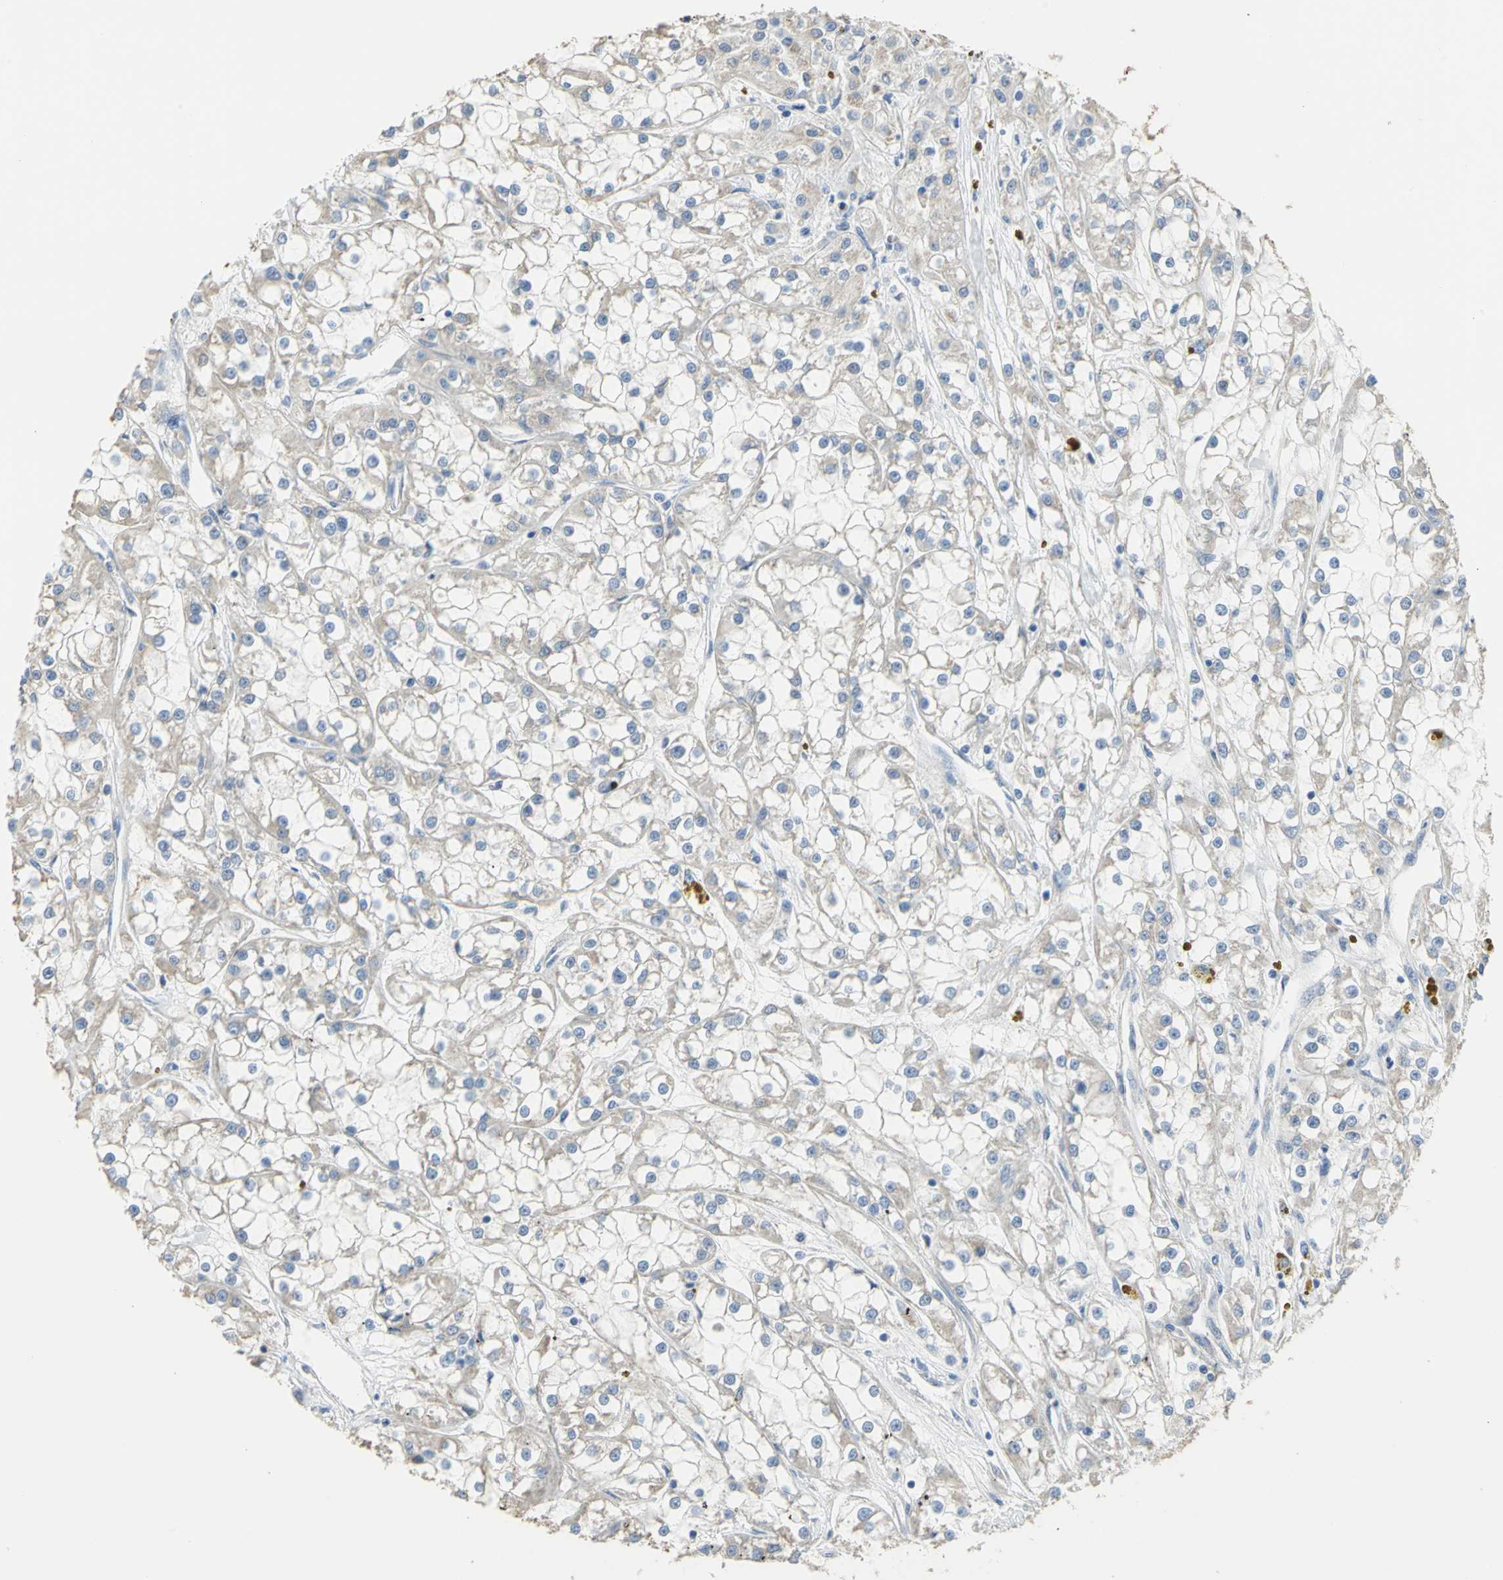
{"staining": {"intensity": "weak", "quantity": "<25%", "location": "cytoplasmic/membranous"}, "tissue": "renal cancer", "cell_type": "Tumor cells", "image_type": "cancer", "snomed": [{"axis": "morphology", "description": "Adenocarcinoma, NOS"}, {"axis": "topography", "description": "Kidney"}], "caption": "The image exhibits no staining of tumor cells in renal cancer (adenocarcinoma).", "gene": "HTR1F", "patient": {"sex": "female", "age": 52}}